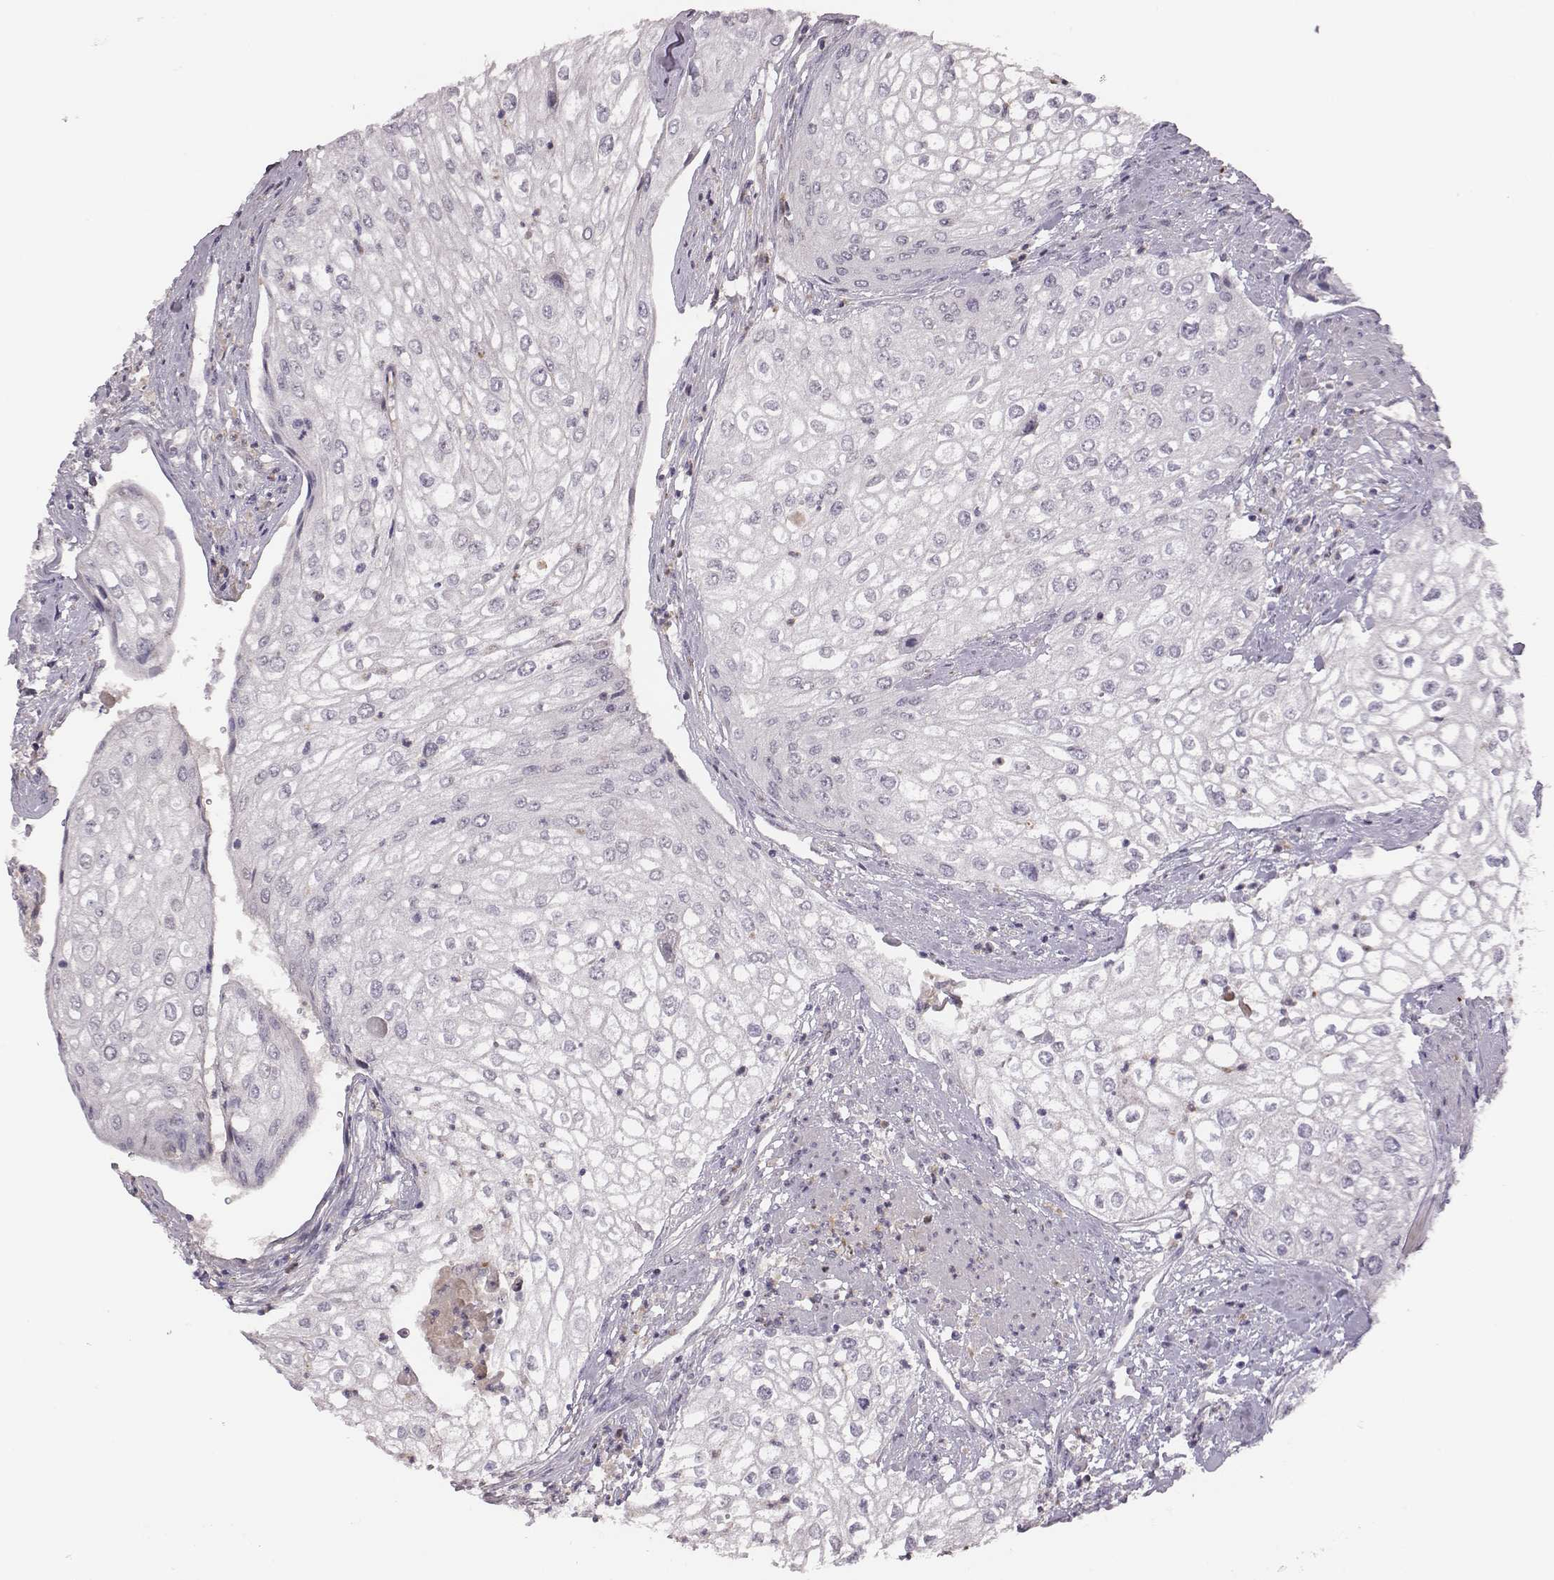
{"staining": {"intensity": "negative", "quantity": "none", "location": "none"}, "tissue": "urothelial cancer", "cell_type": "Tumor cells", "image_type": "cancer", "snomed": [{"axis": "morphology", "description": "Urothelial carcinoma, High grade"}, {"axis": "topography", "description": "Urinary bladder"}], "caption": "A micrograph of human urothelial carcinoma (high-grade) is negative for staining in tumor cells.", "gene": "KMO", "patient": {"sex": "male", "age": 62}}